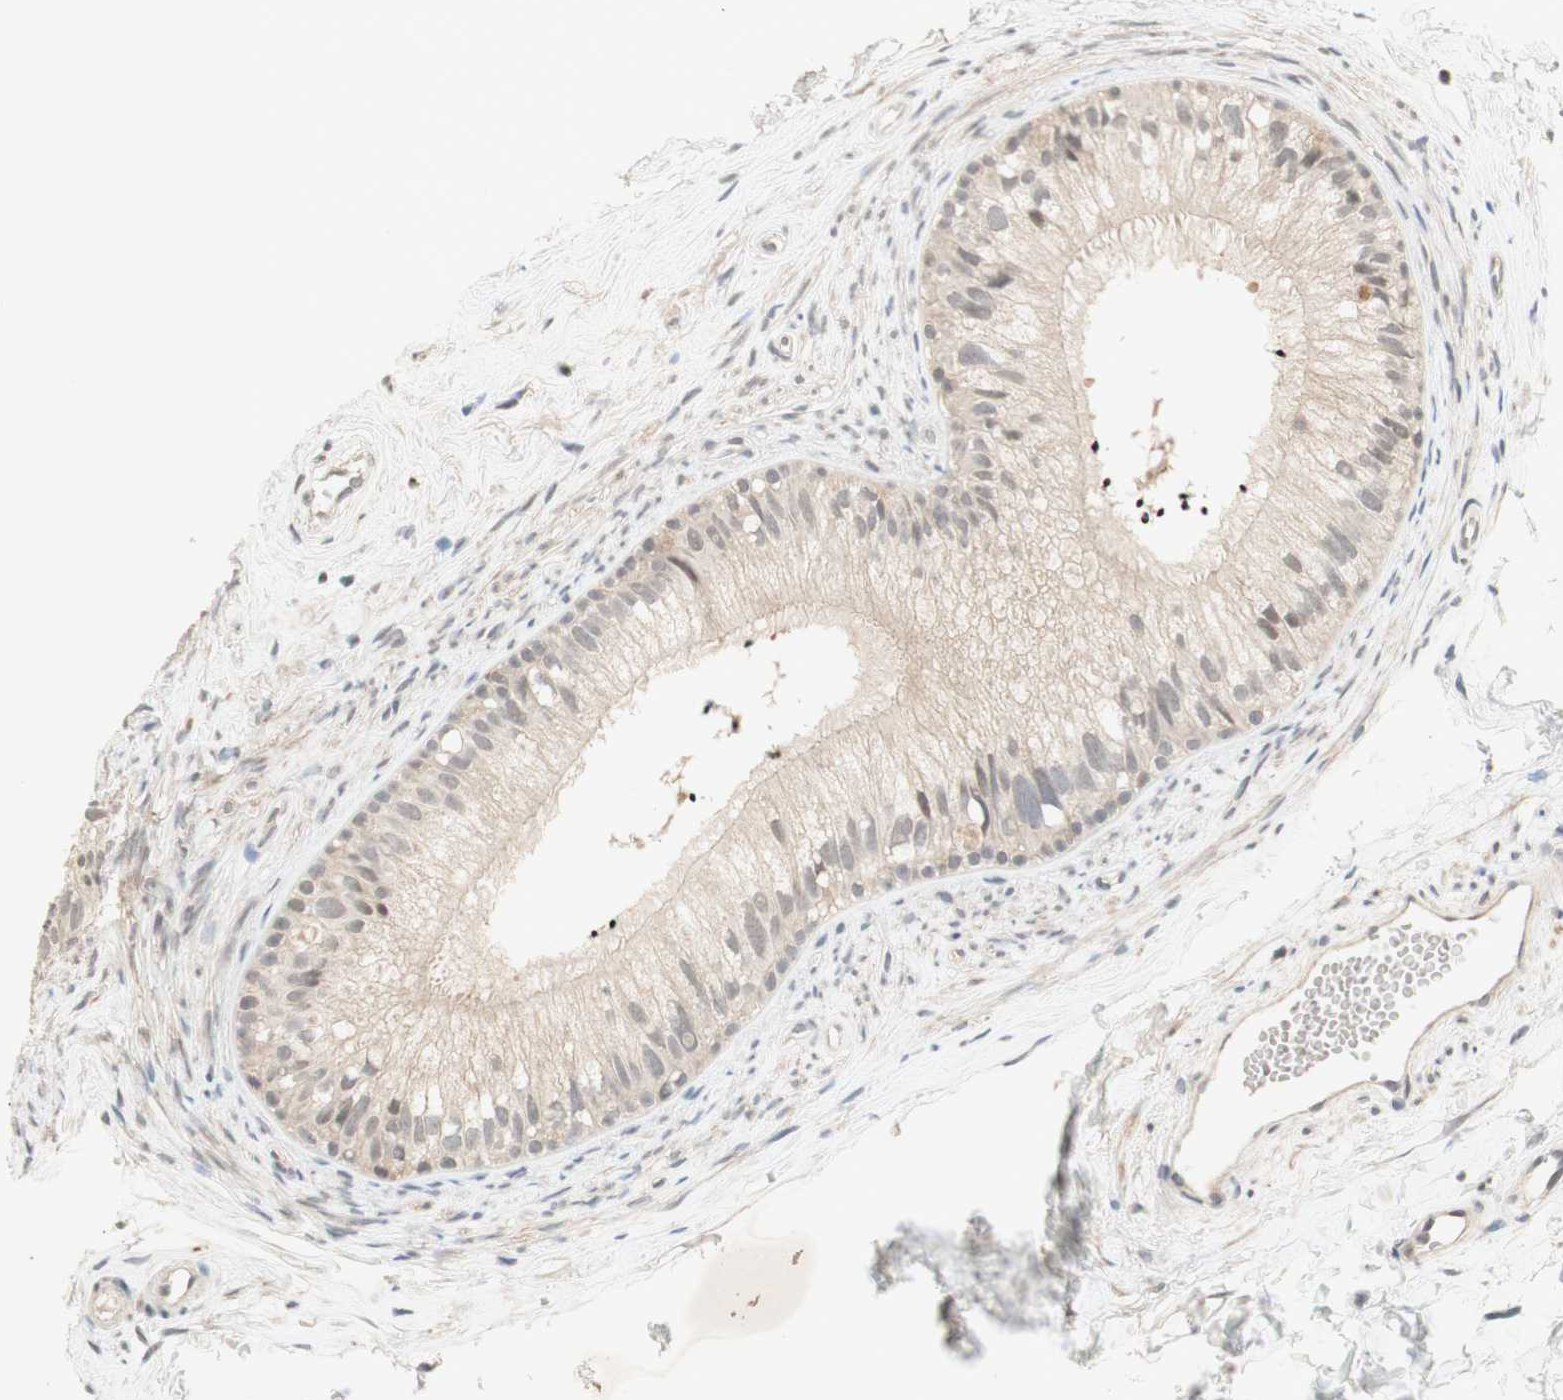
{"staining": {"intensity": "weak", "quantity": ">75%", "location": "cytoplasmic/membranous"}, "tissue": "epididymis", "cell_type": "Glandular cells", "image_type": "normal", "snomed": [{"axis": "morphology", "description": "Normal tissue, NOS"}, {"axis": "topography", "description": "Epididymis"}], "caption": "Glandular cells exhibit low levels of weak cytoplasmic/membranous positivity in approximately >75% of cells in benign human epididymis.", "gene": "GLI1", "patient": {"sex": "male", "age": 56}}